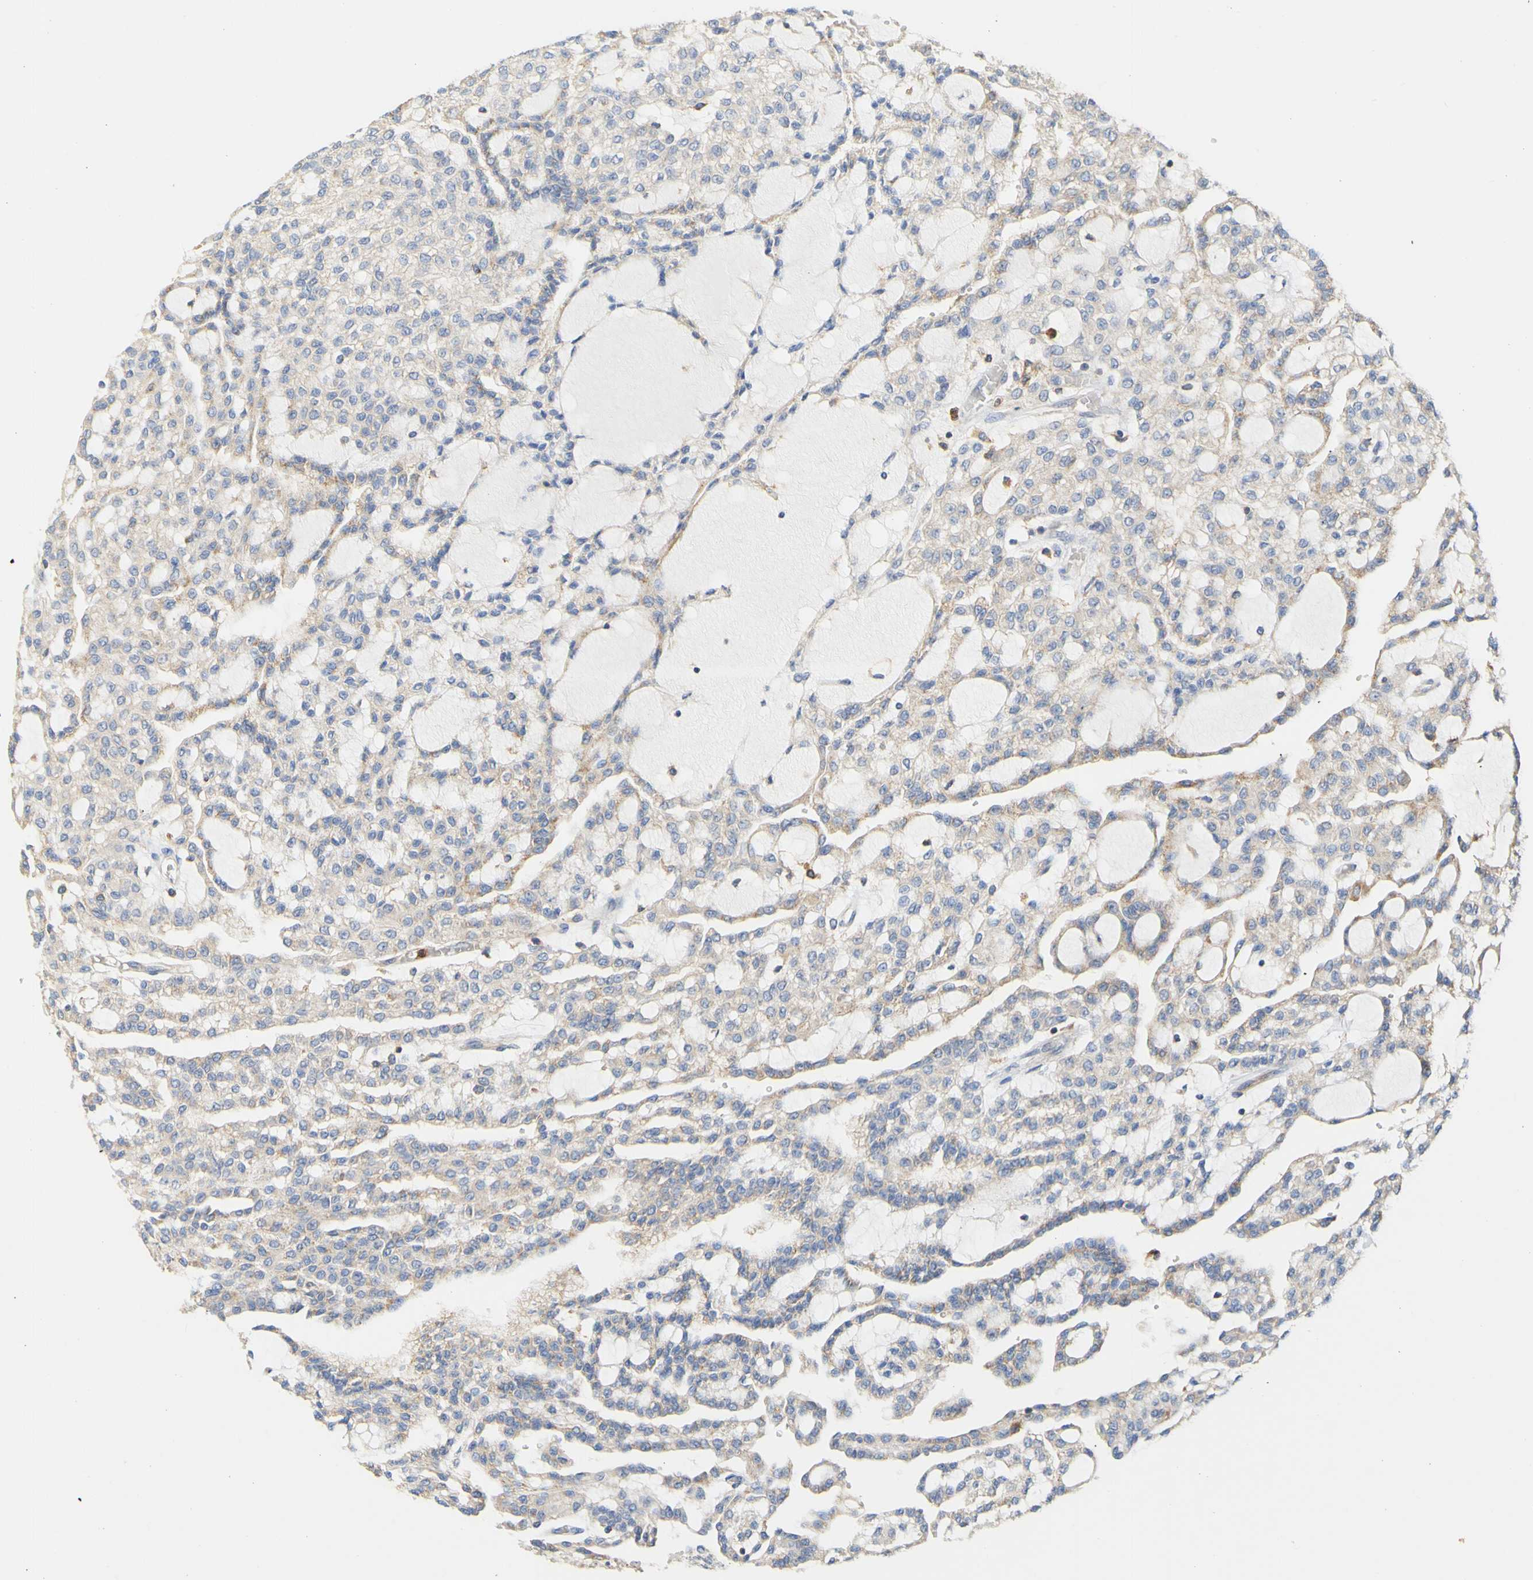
{"staining": {"intensity": "weak", "quantity": "<25%", "location": "cytoplasmic/membranous"}, "tissue": "renal cancer", "cell_type": "Tumor cells", "image_type": "cancer", "snomed": [{"axis": "morphology", "description": "Adenocarcinoma, NOS"}, {"axis": "topography", "description": "Kidney"}], "caption": "There is no significant staining in tumor cells of renal cancer (adenocarcinoma).", "gene": "PCDH7", "patient": {"sex": "male", "age": 63}}